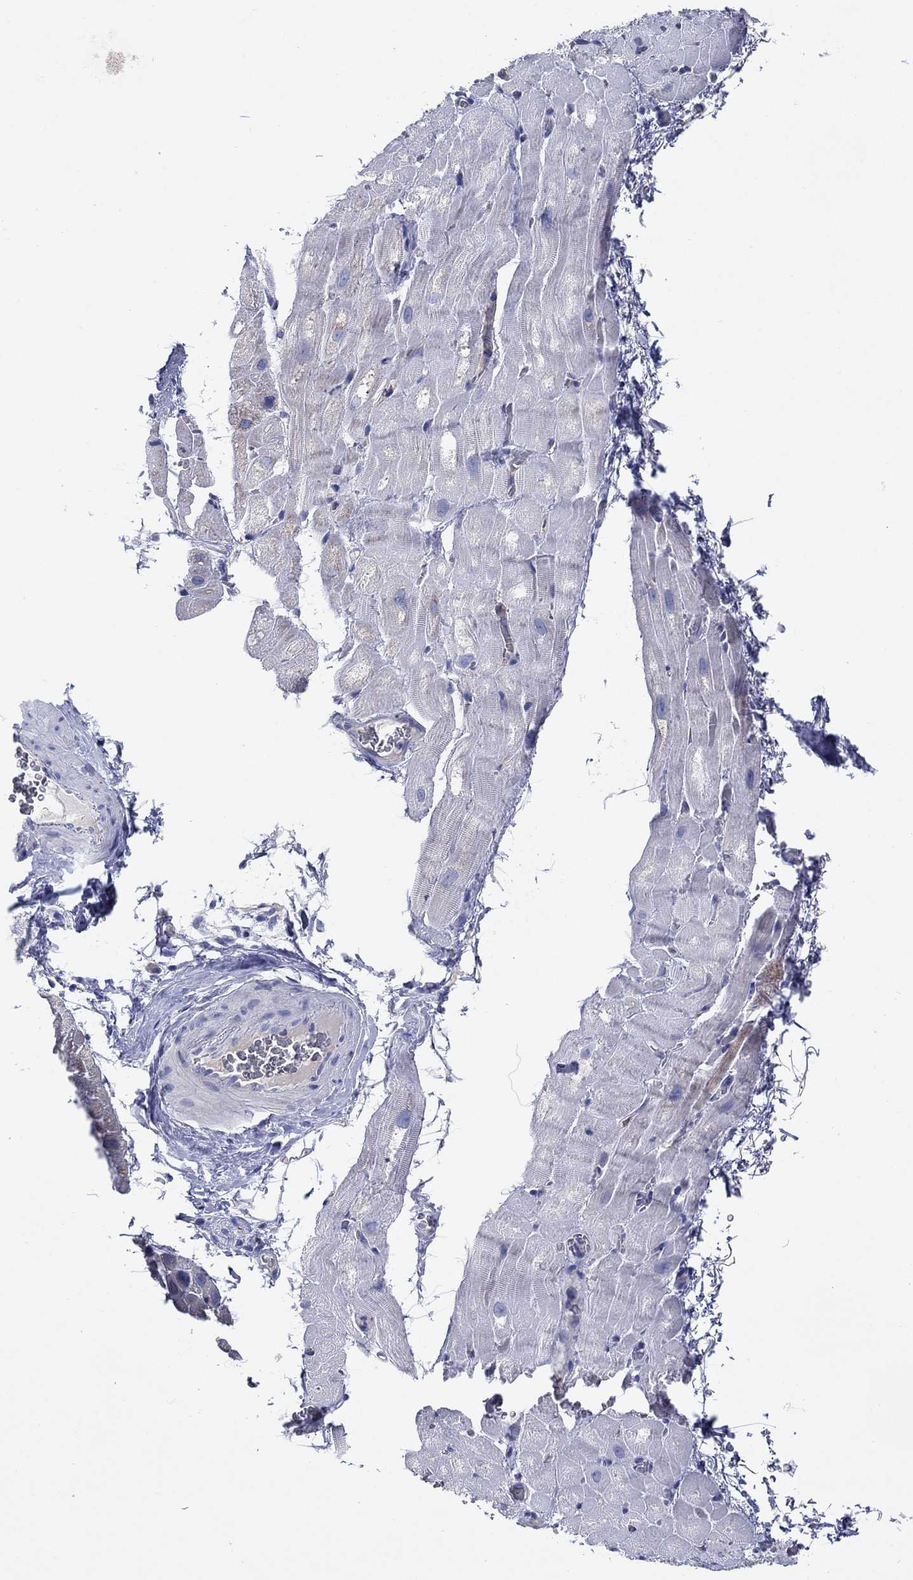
{"staining": {"intensity": "negative", "quantity": "none", "location": "none"}, "tissue": "heart muscle", "cell_type": "Cardiomyocytes", "image_type": "normal", "snomed": [{"axis": "morphology", "description": "Normal tissue, NOS"}, {"axis": "topography", "description": "Heart"}], "caption": "DAB (3,3'-diaminobenzidine) immunohistochemical staining of normal heart muscle reveals no significant positivity in cardiomyocytes.", "gene": "ENSG00000251537", "patient": {"sex": "male", "age": 61}}